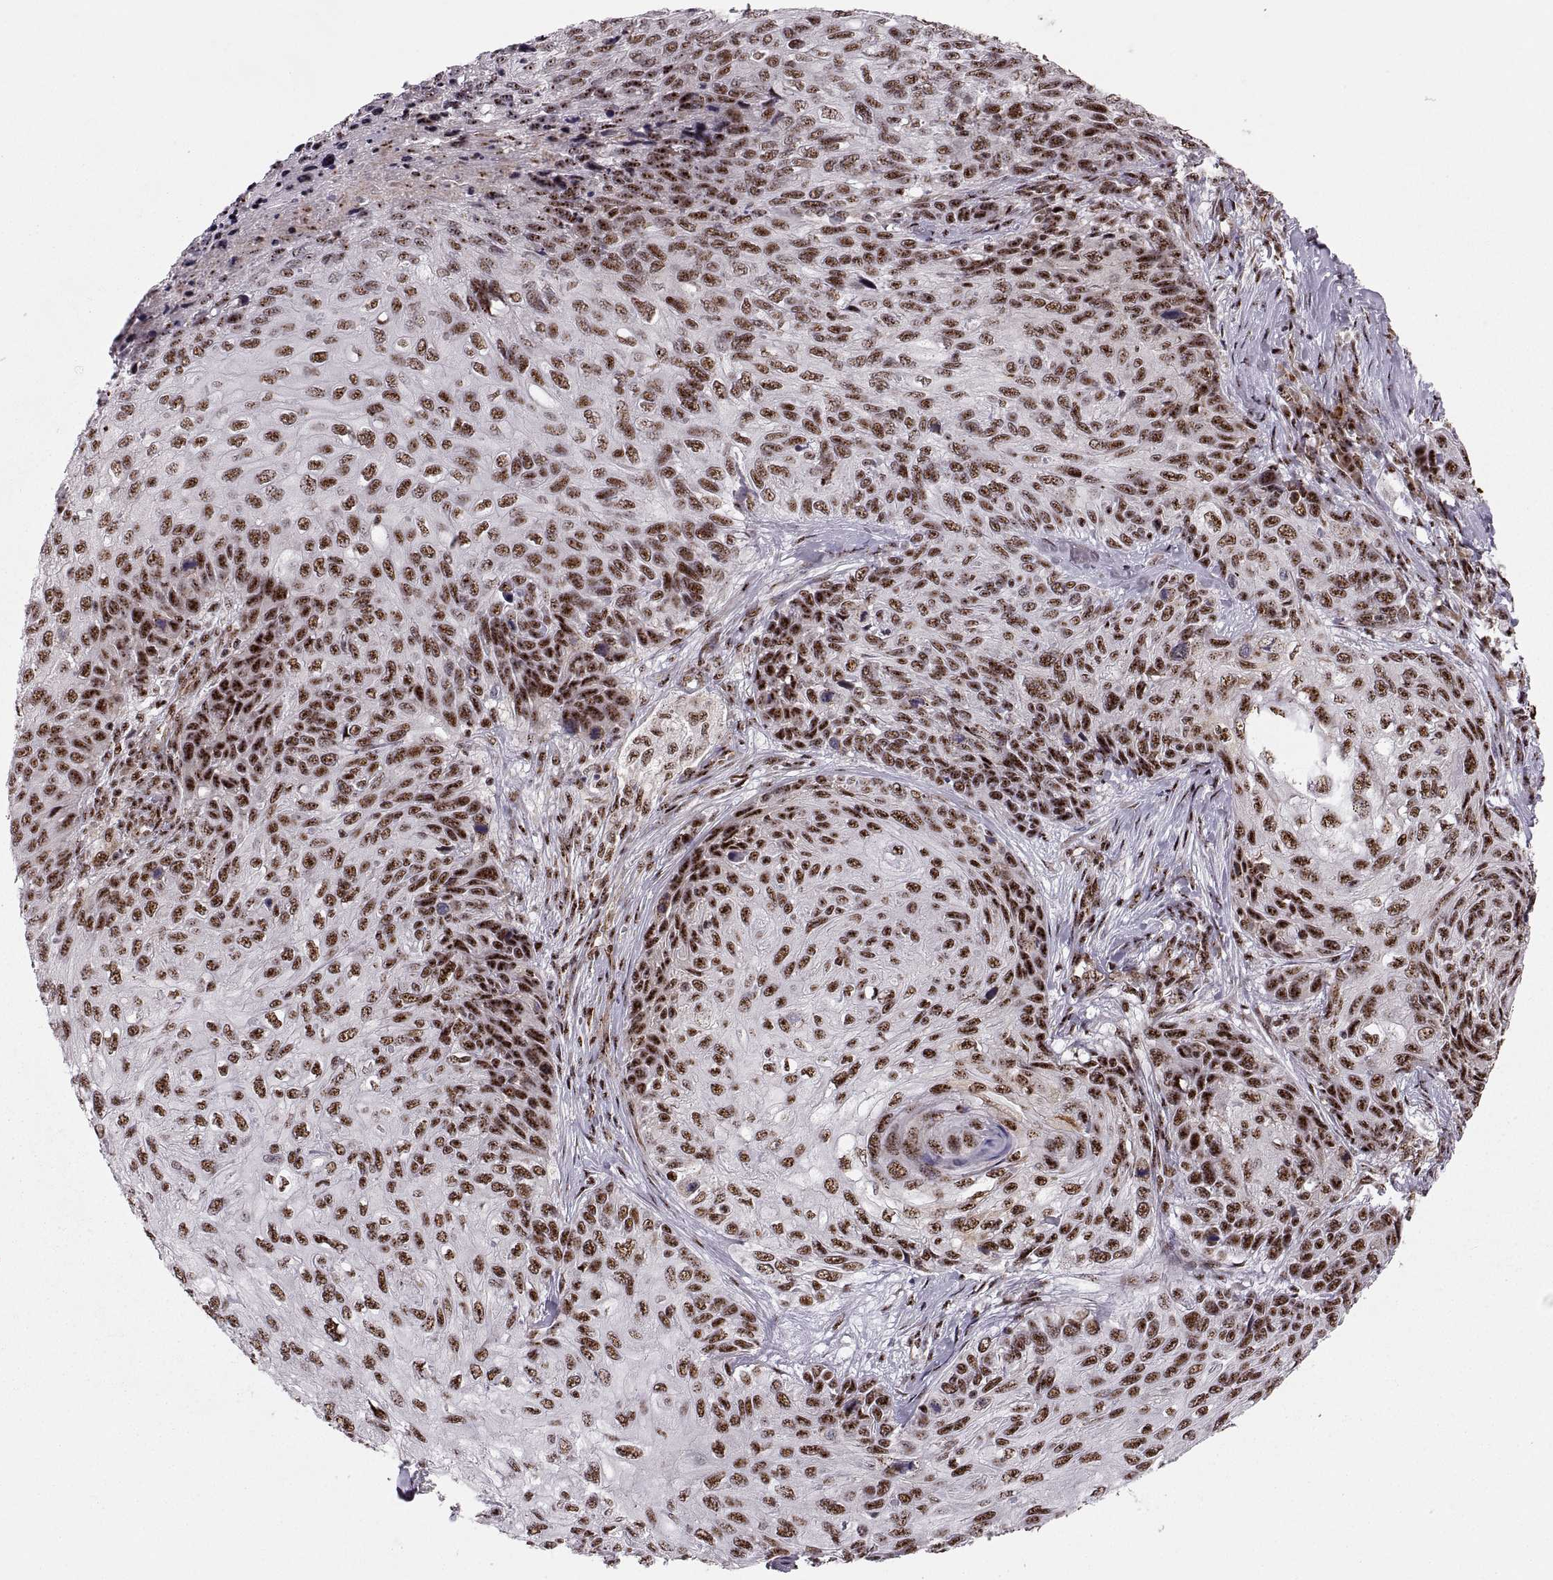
{"staining": {"intensity": "strong", "quantity": ">75%", "location": "nuclear"}, "tissue": "skin cancer", "cell_type": "Tumor cells", "image_type": "cancer", "snomed": [{"axis": "morphology", "description": "Squamous cell carcinoma, NOS"}, {"axis": "topography", "description": "Skin"}], "caption": "Brown immunohistochemical staining in squamous cell carcinoma (skin) demonstrates strong nuclear positivity in approximately >75% of tumor cells. (IHC, brightfield microscopy, high magnification).", "gene": "ZCCHC17", "patient": {"sex": "male", "age": 92}}